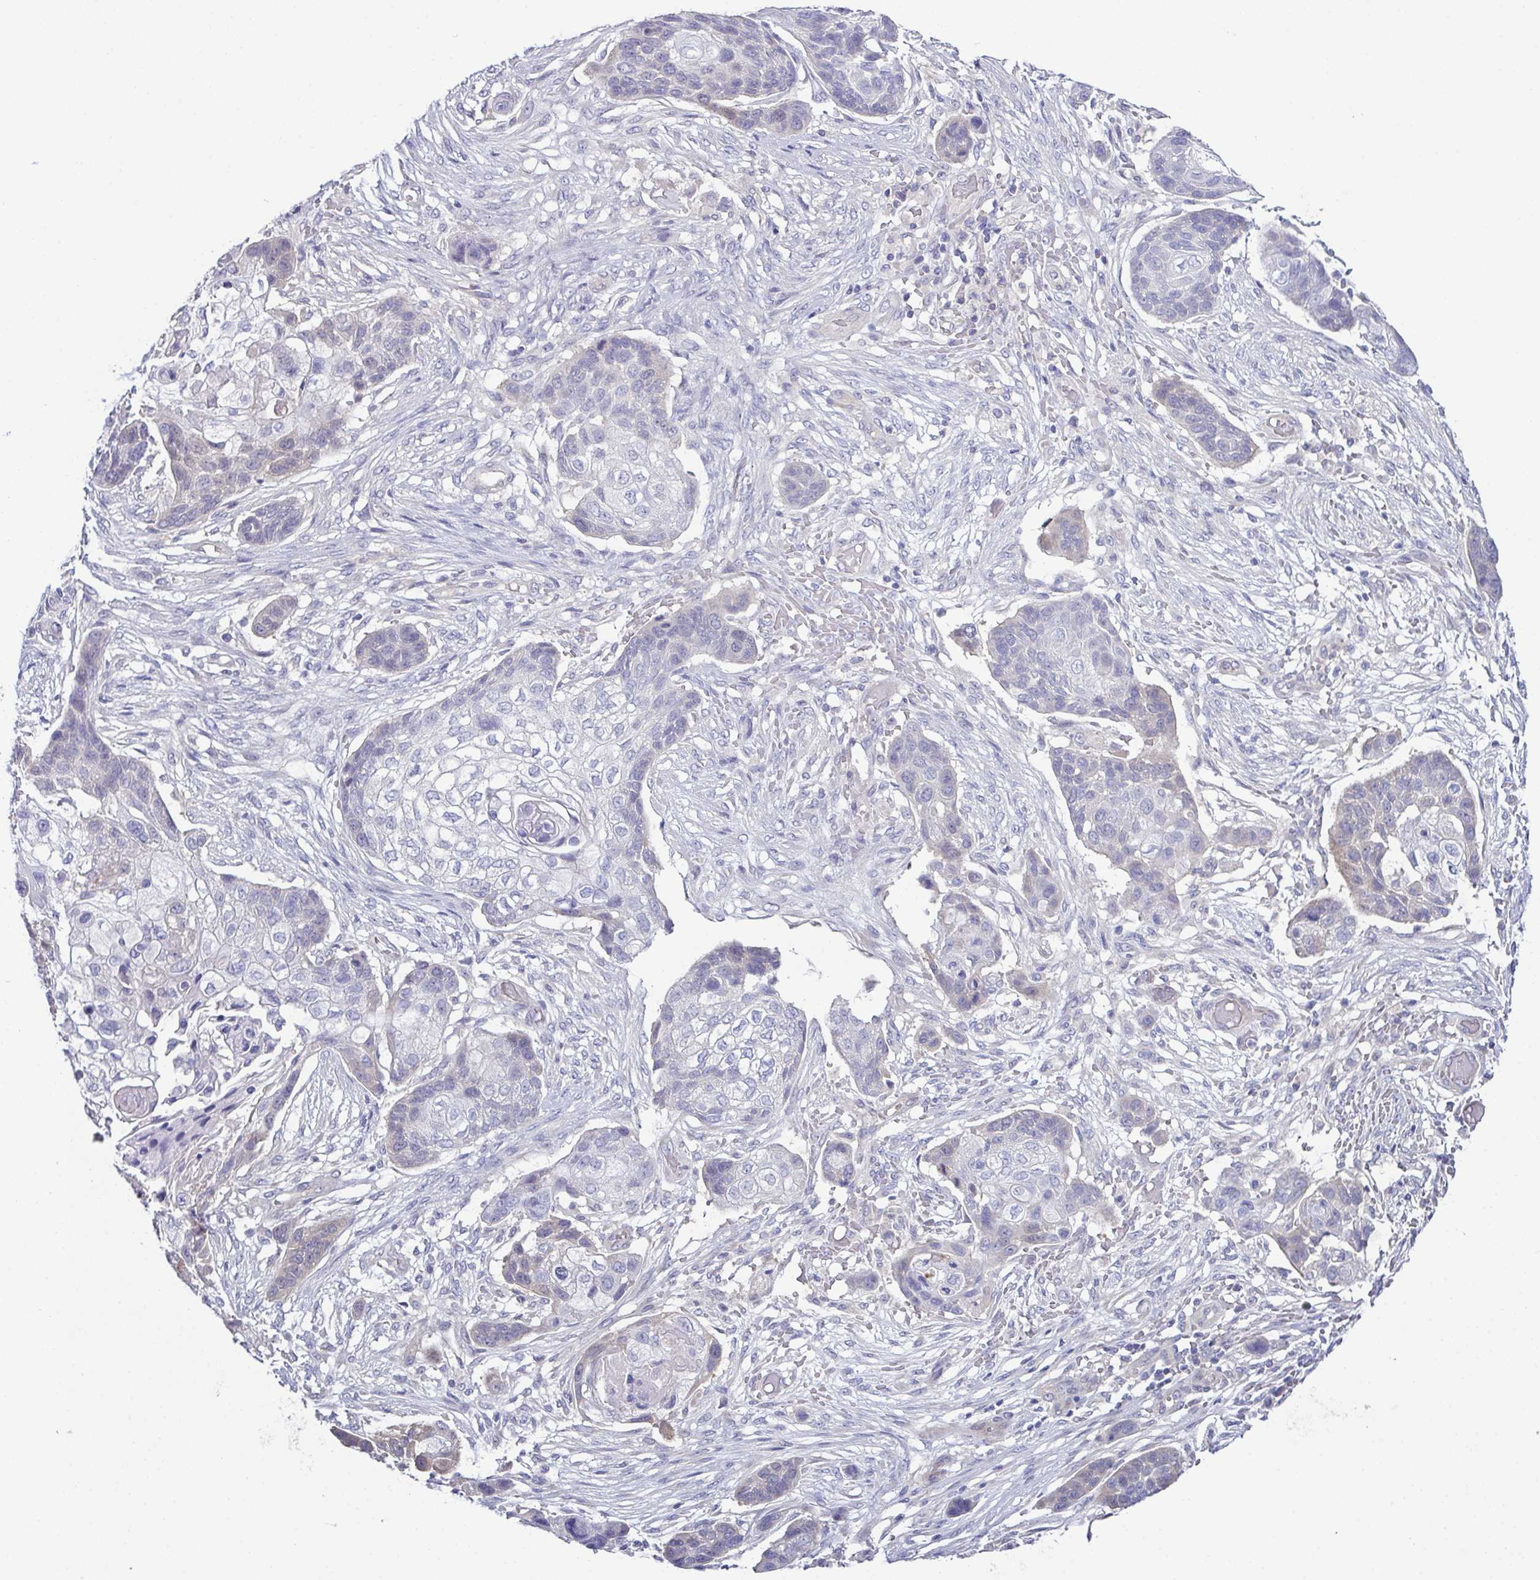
{"staining": {"intensity": "negative", "quantity": "none", "location": "none"}, "tissue": "lung cancer", "cell_type": "Tumor cells", "image_type": "cancer", "snomed": [{"axis": "morphology", "description": "Squamous cell carcinoma, NOS"}, {"axis": "topography", "description": "Lung"}], "caption": "A micrograph of lung squamous cell carcinoma stained for a protein displays no brown staining in tumor cells.", "gene": "CFAP97D1", "patient": {"sex": "male", "age": 69}}